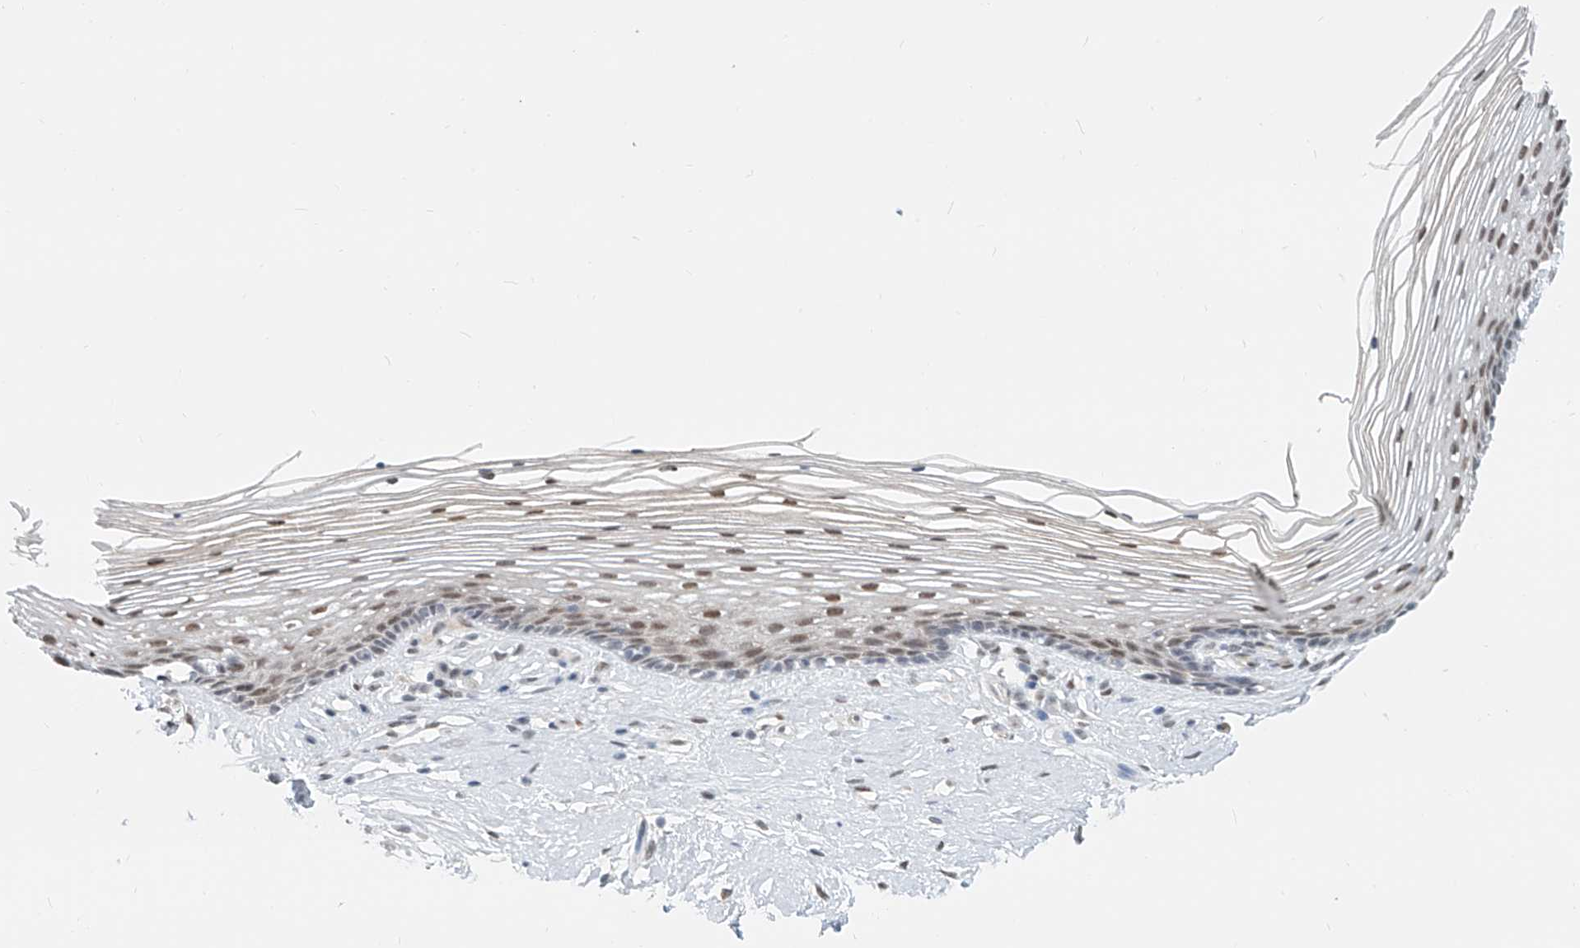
{"staining": {"intensity": "moderate", "quantity": "25%-75%", "location": "nuclear"}, "tissue": "vagina", "cell_type": "Squamous epithelial cells", "image_type": "normal", "snomed": [{"axis": "morphology", "description": "Normal tissue, NOS"}, {"axis": "topography", "description": "Vagina"}], "caption": "This micrograph exhibits immunohistochemistry (IHC) staining of unremarkable human vagina, with medium moderate nuclear staining in about 25%-75% of squamous epithelial cells.", "gene": "SASH1", "patient": {"sex": "female", "age": 46}}